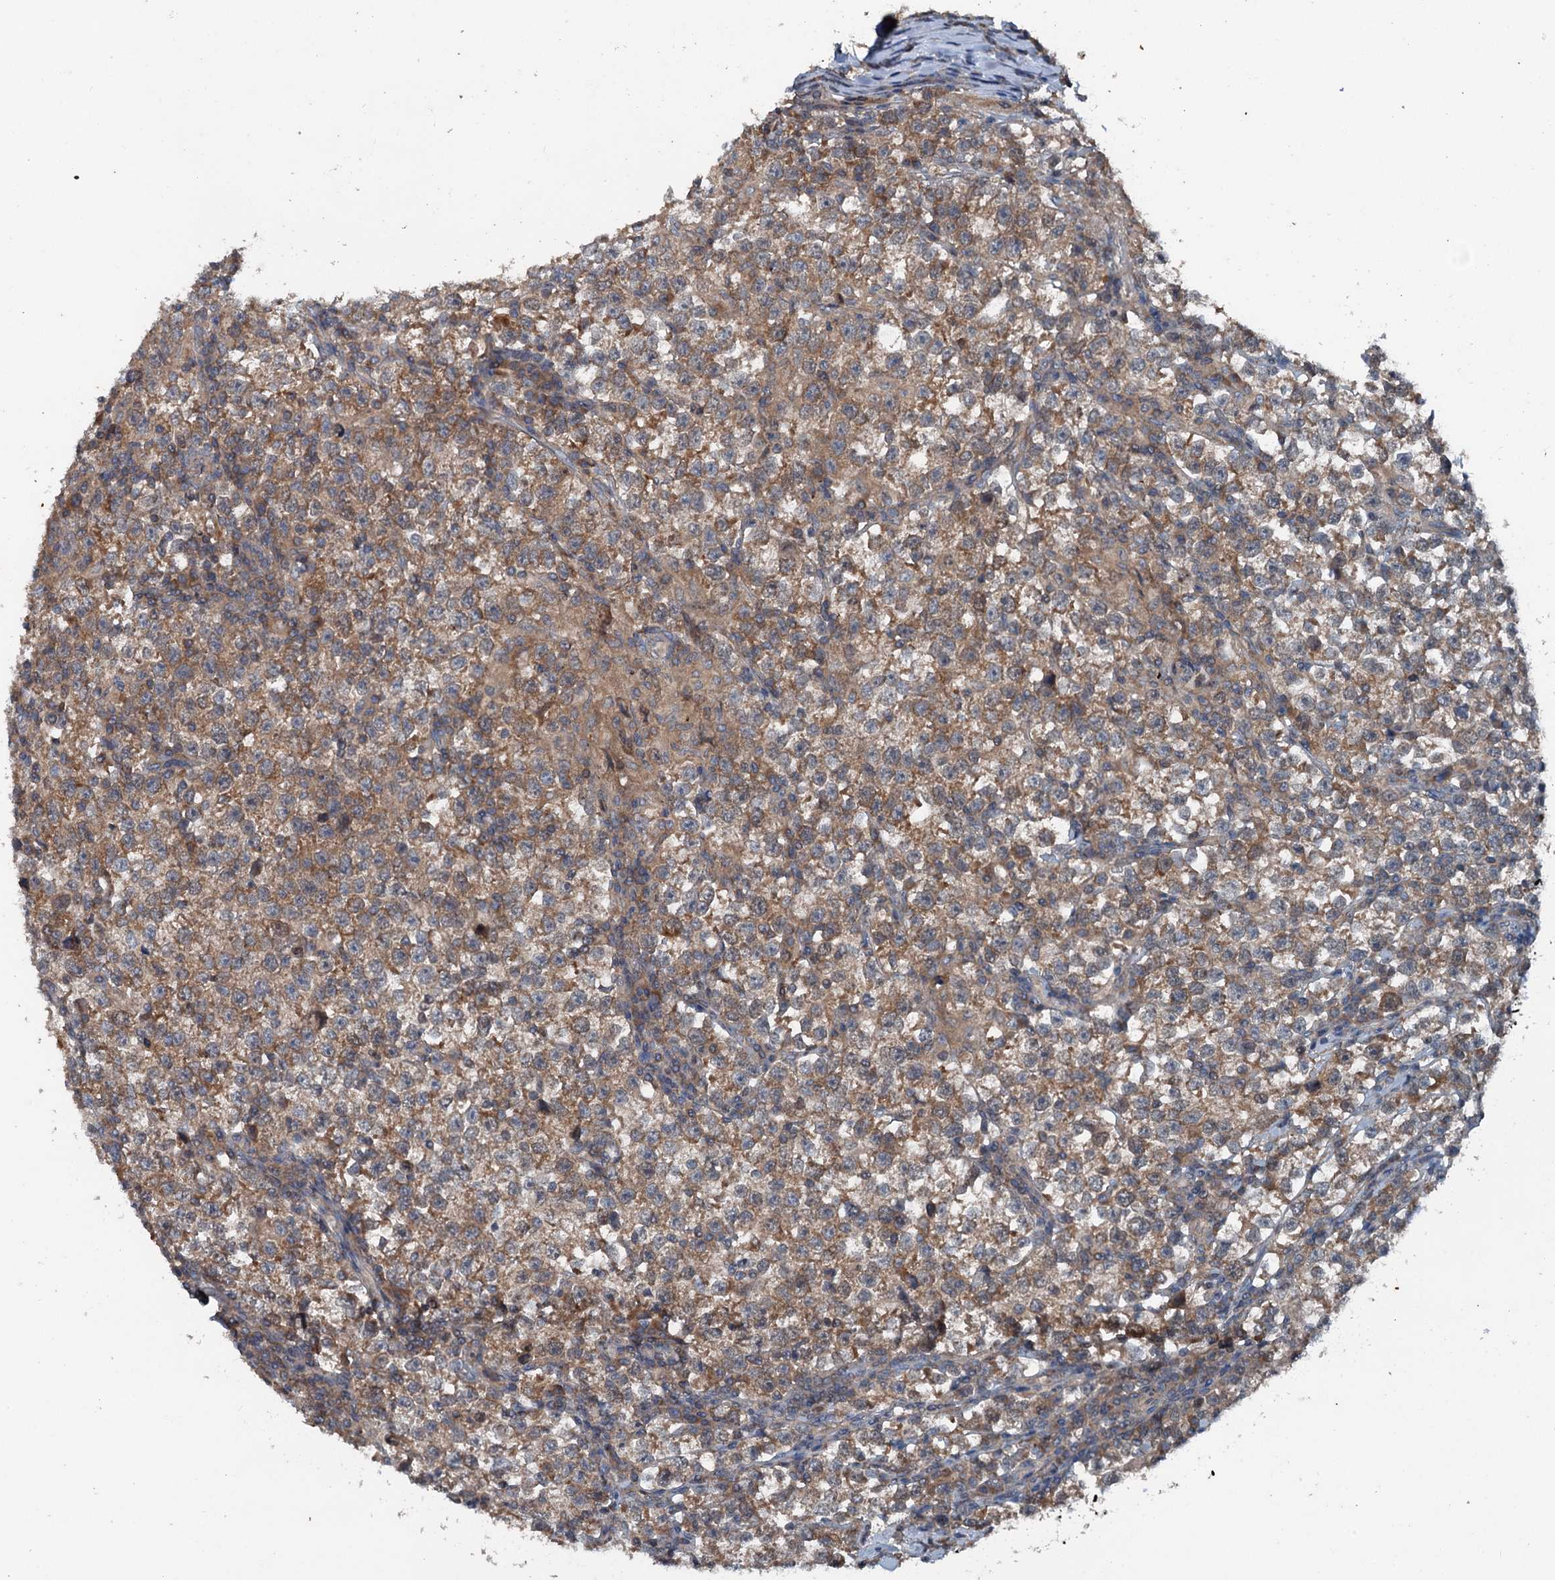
{"staining": {"intensity": "moderate", "quantity": ">75%", "location": "cytoplasmic/membranous"}, "tissue": "testis cancer", "cell_type": "Tumor cells", "image_type": "cancer", "snomed": [{"axis": "morphology", "description": "Normal tissue, NOS"}, {"axis": "morphology", "description": "Seminoma, NOS"}, {"axis": "topography", "description": "Testis"}], "caption": "Protein positivity by immunohistochemistry (IHC) reveals moderate cytoplasmic/membranous expression in about >75% of tumor cells in testis cancer (seminoma).", "gene": "TEDC1", "patient": {"sex": "male", "age": 43}}